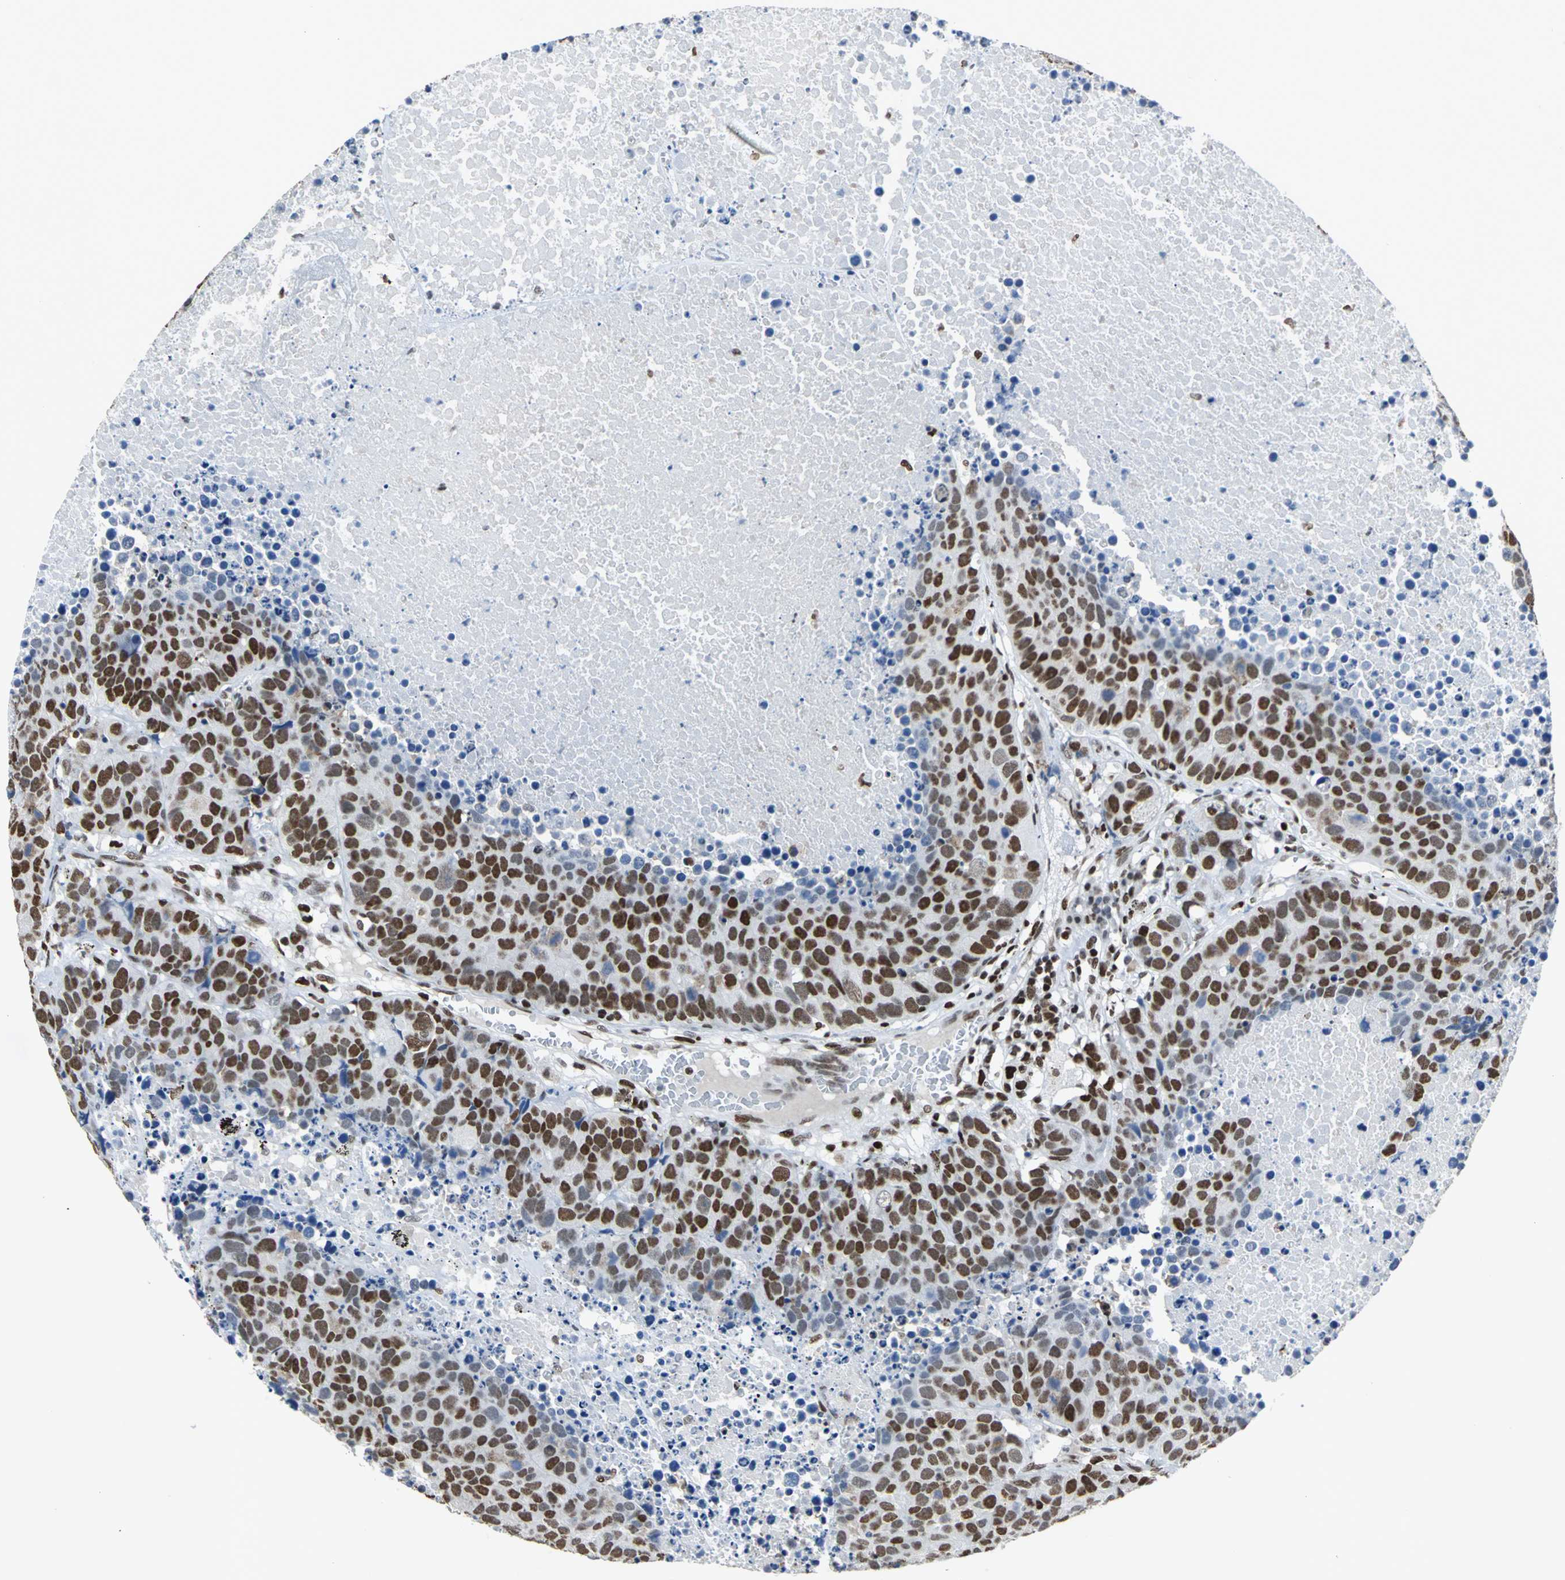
{"staining": {"intensity": "strong", "quantity": ">75%", "location": "nuclear"}, "tissue": "carcinoid", "cell_type": "Tumor cells", "image_type": "cancer", "snomed": [{"axis": "morphology", "description": "Carcinoid, malignant, NOS"}, {"axis": "topography", "description": "Lung"}], "caption": "Immunohistochemistry image of neoplastic tissue: human carcinoid stained using IHC shows high levels of strong protein expression localized specifically in the nuclear of tumor cells, appearing as a nuclear brown color.", "gene": "HNRNPD", "patient": {"sex": "male", "age": 60}}